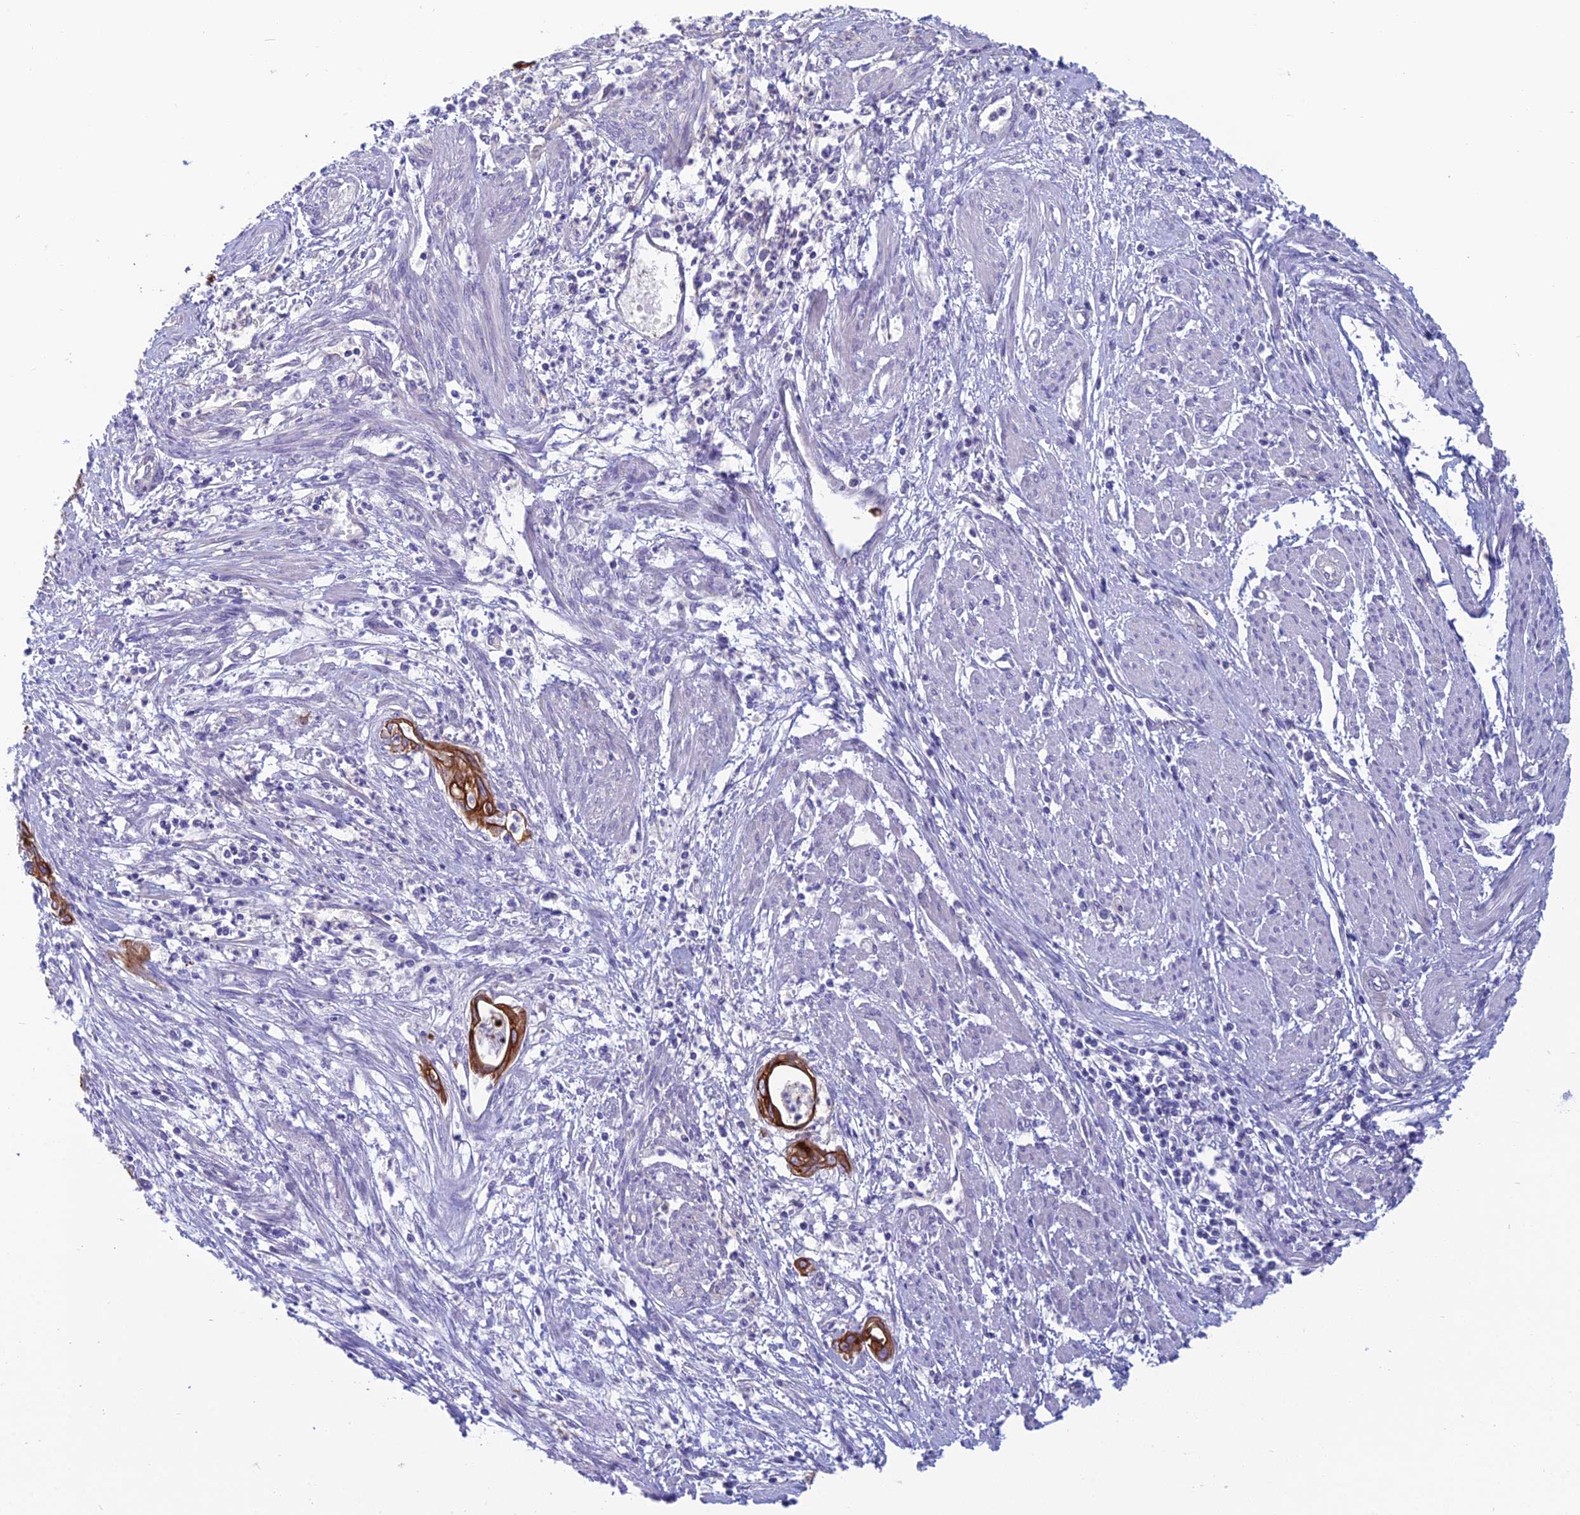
{"staining": {"intensity": "strong", "quantity": ">75%", "location": "cytoplasmic/membranous"}, "tissue": "endometrial cancer", "cell_type": "Tumor cells", "image_type": "cancer", "snomed": [{"axis": "morphology", "description": "Adenocarcinoma, NOS"}, {"axis": "topography", "description": "Endometrium"}], "caption": "IHC of adenocarcinoma (endometrial) demonstrates high levels of strong cytoplasmic/membranous staining in approximately >75% of tumor cells.", "gene": "RBM41", "patient": {"sex": "female", "age": 73}}